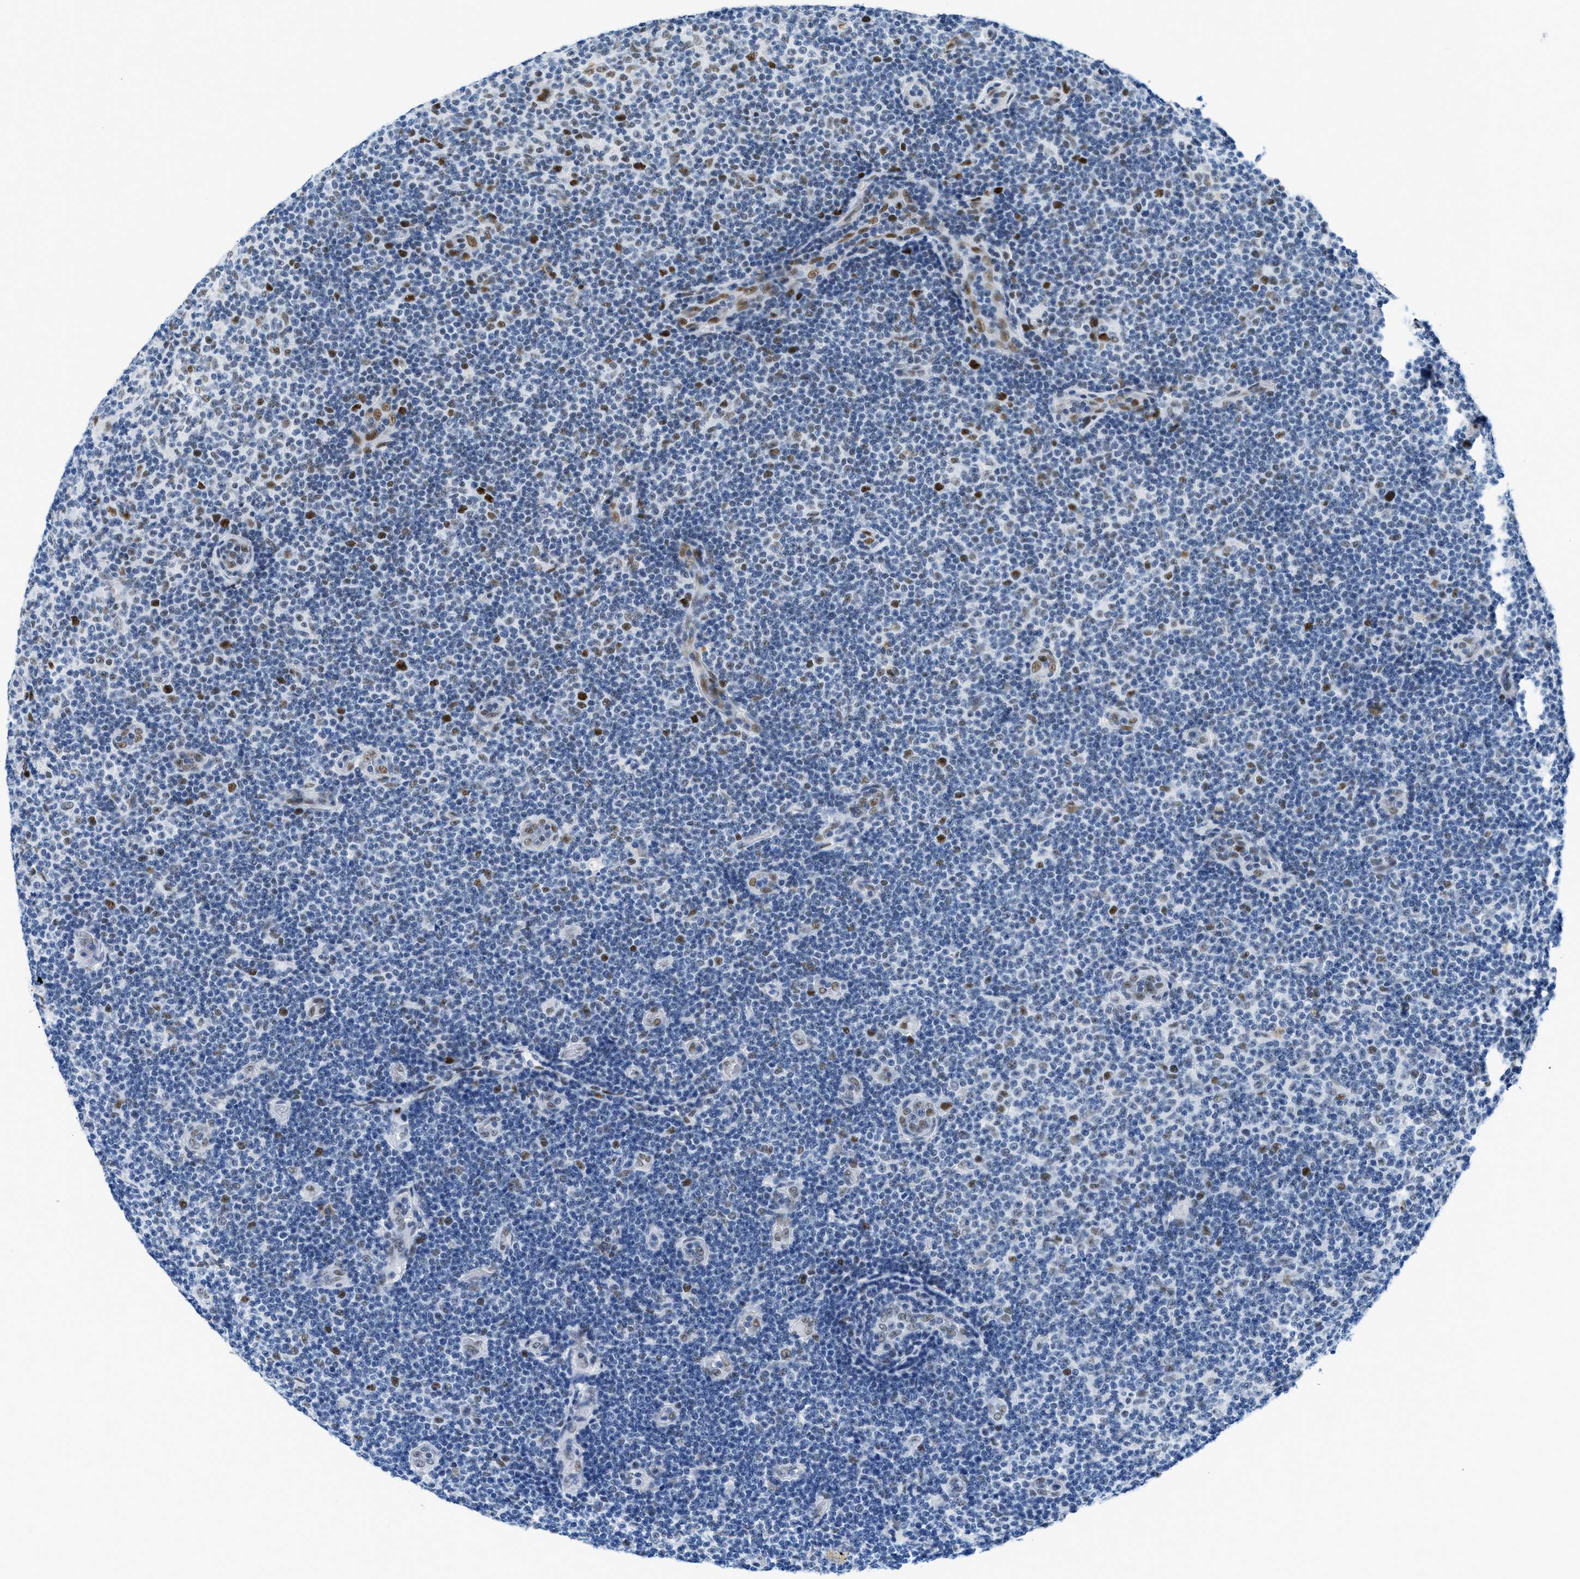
{"staining": {"intensity": "negative", "quantity": "none", "location": "none"}, "tissue": "lymphoma", "cell_type": "Tumor cells", "image_type": "cancer", "snomed": [{"axis": "morphology", "description": "Malignant lymphoma, non-Hodgkin's type, Low grade"}, {"axis": "topography", "description": "Lymph node"}], "caption": "This is an IHC micrograph of lymphoma. There is no positivity in tumor cells.", "gene": "SMARCAD1", "patient": {"sex": "male", "age": 83}}